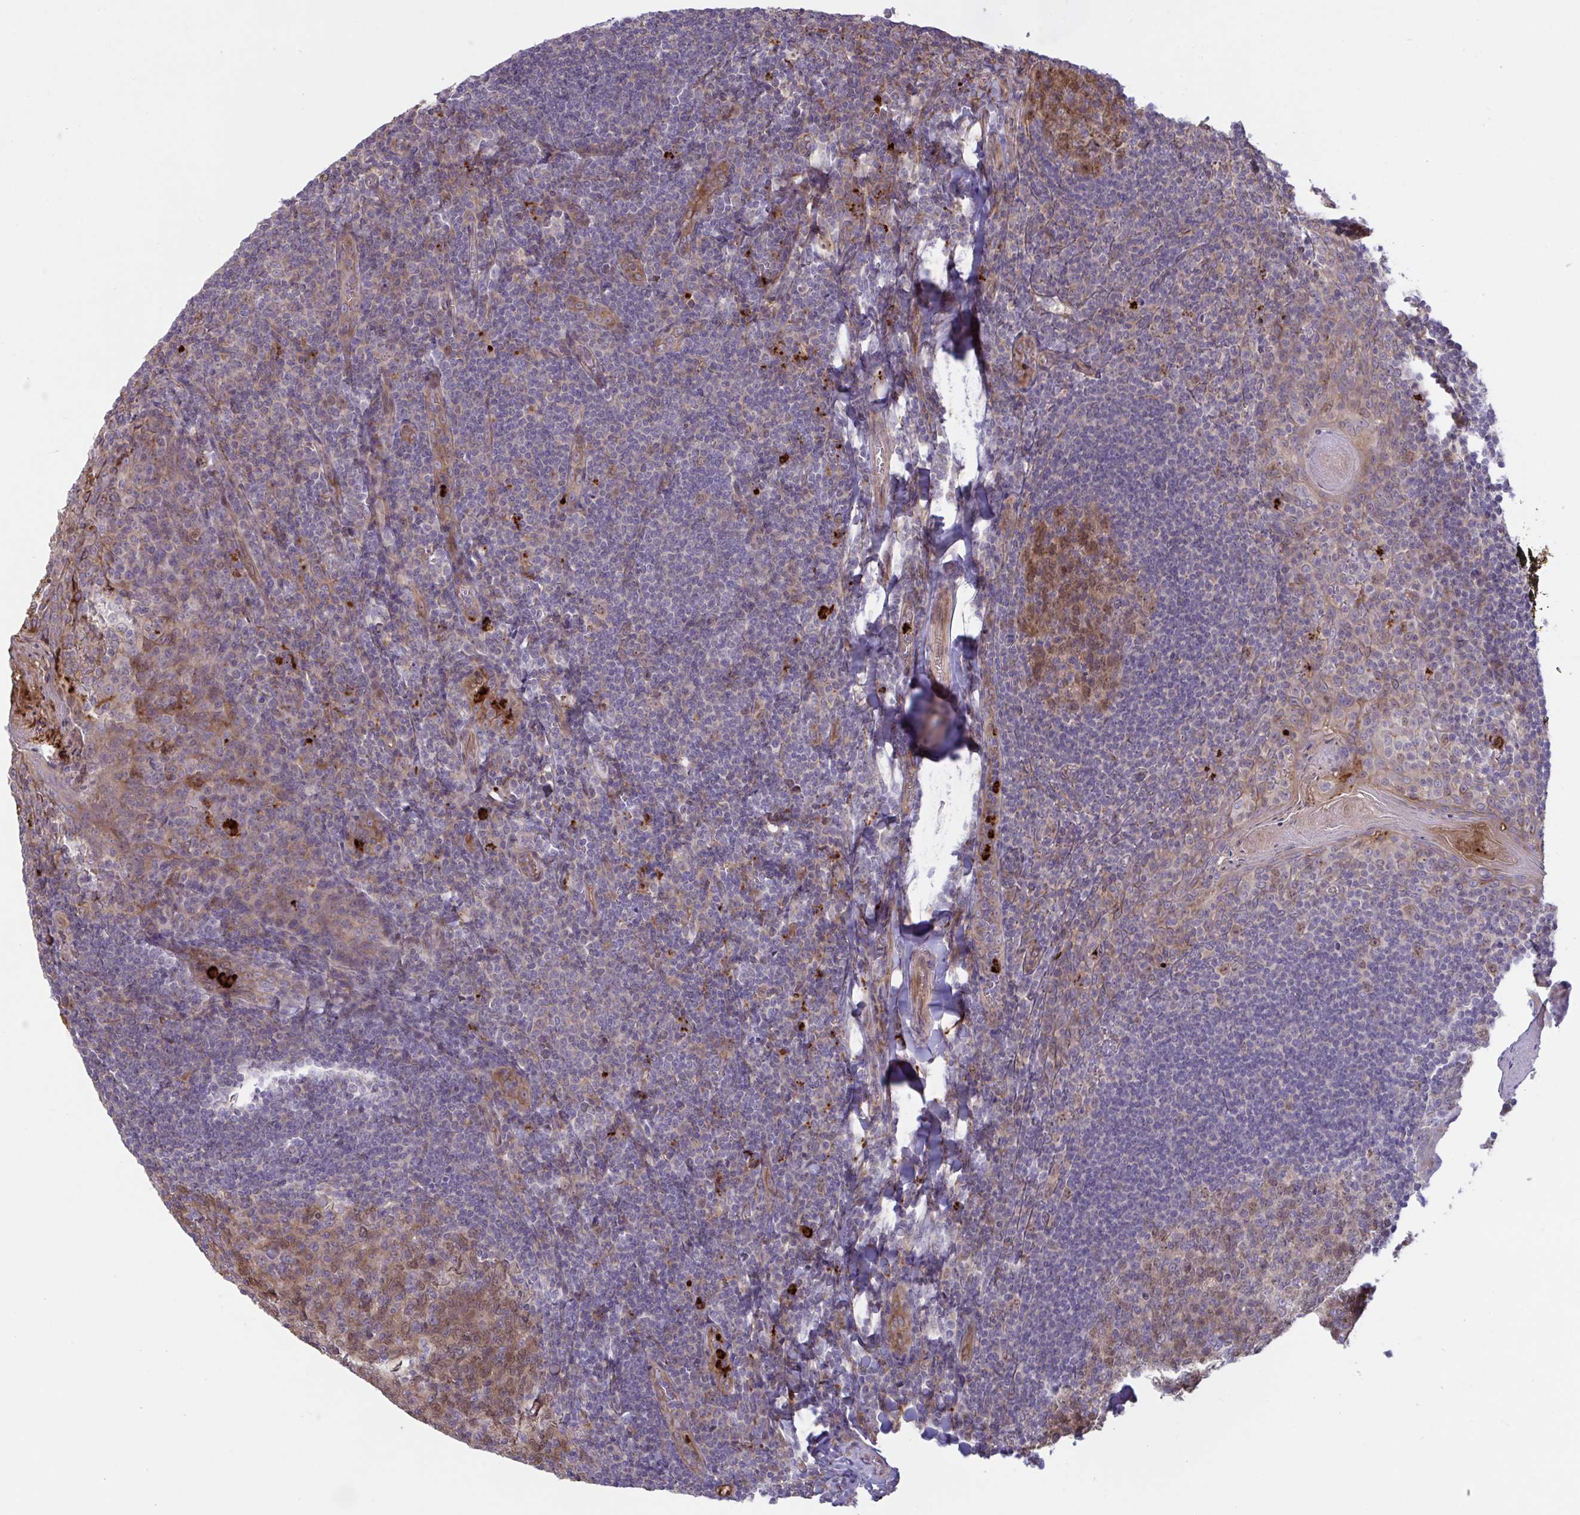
{"staining": {"intensity": "moderate", "quantity": "25%-75%", "location": "cytoplasmic/membranous"}, "tissue": "tonsil", "cell_type": "Germinal center cells", "image_type": "normal", "snomed": [{"axis": "morphology", "description": "Normal tissue, NOS"}, {"axis": "topography", "description": "Tonsil"}], "caption": "Immunohistochemical staining of benign tonsil reveals 25%-75% levels of moderate cytoplasmic/membranous protein expression in about 25%-75% of germinal center cells.", "gene": "IL1R1", "patient": {"sex": "male", "age": 27}}